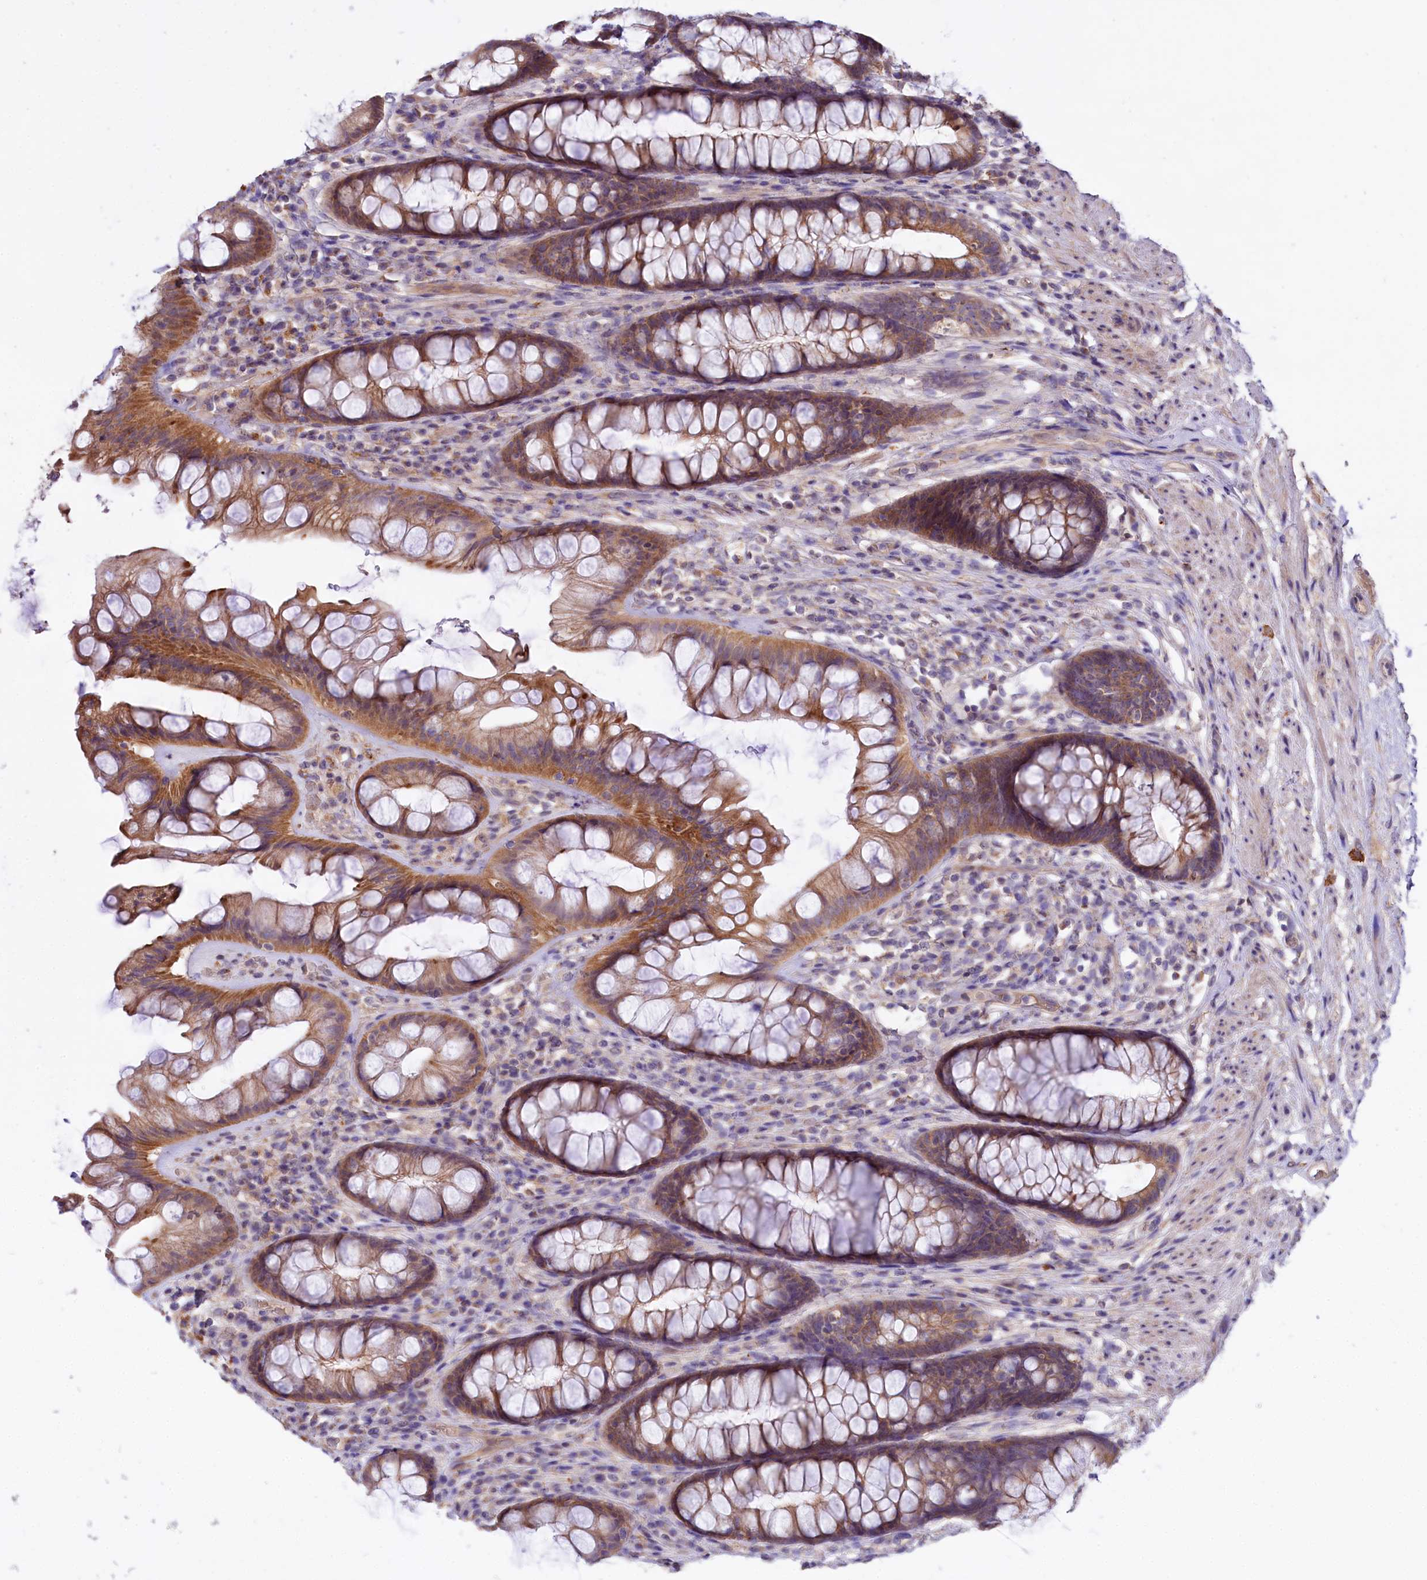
{"staining": {"intensity": "moderate", "quantity": ">75%", "location": "cytoplasmic/membranous"}, "tissue": "rectum", "cell_type": "Glandular cells", "image_type": "normal", "snomed": [{"axis": "morphology", "description": "Normal tissue, NOS"}, {"axis": "topography", "description": "Rectum"}], "caption": "A high-resolution micrograph shows IHC staining of unremarkable rectum, which shows moderate cytoplasmic/membranous positivity in about >75% of glandular cells. (brown staining indicates protein expression, while blue staining denotes nuclei).", "gene": "ZNF45", "patient": {"sex": "male", "age": 74}}